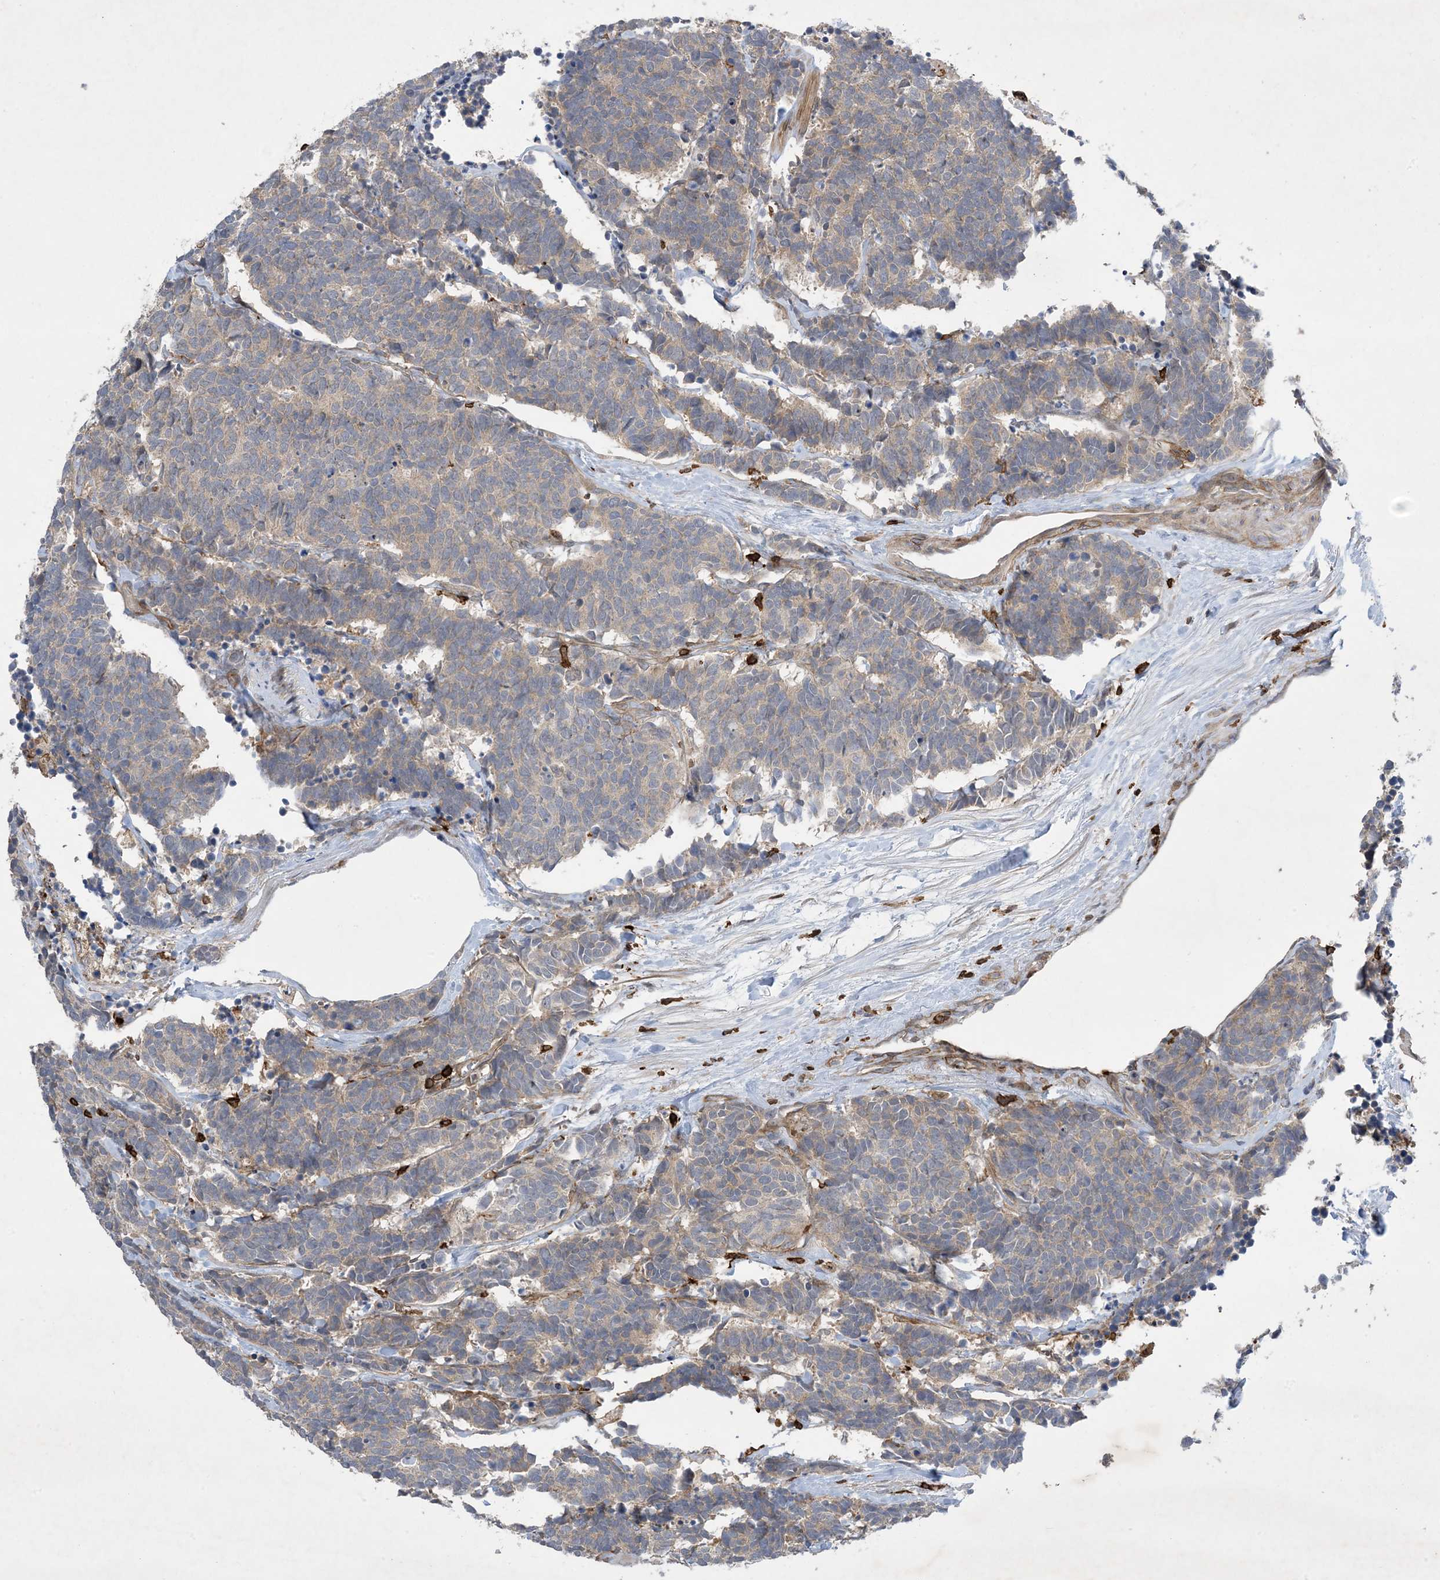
{"staining": {"intensity": "negative", "quantity": "none", "location": "none"}, "tissue": "carcinoid", "cell_type": "Tumor cells", "image_type": "cancer", "snomed": [{"axis": "morphology", "description": "Carcinoma, NOS"}, {"axis": "morphology", "description": "Carcinoid, malignant, NOS"}, {"axis": "topography", "description": "Urinary bladder"}], "caption": "Immunohistochemistry (IHC) of human malignant carcinoid displays no staining in tumor cells. (DAB IHC visualized using brightfield microscopy, high magnification).", "gene": "AK9", "patient": {"sex": "male", "age": 57}}